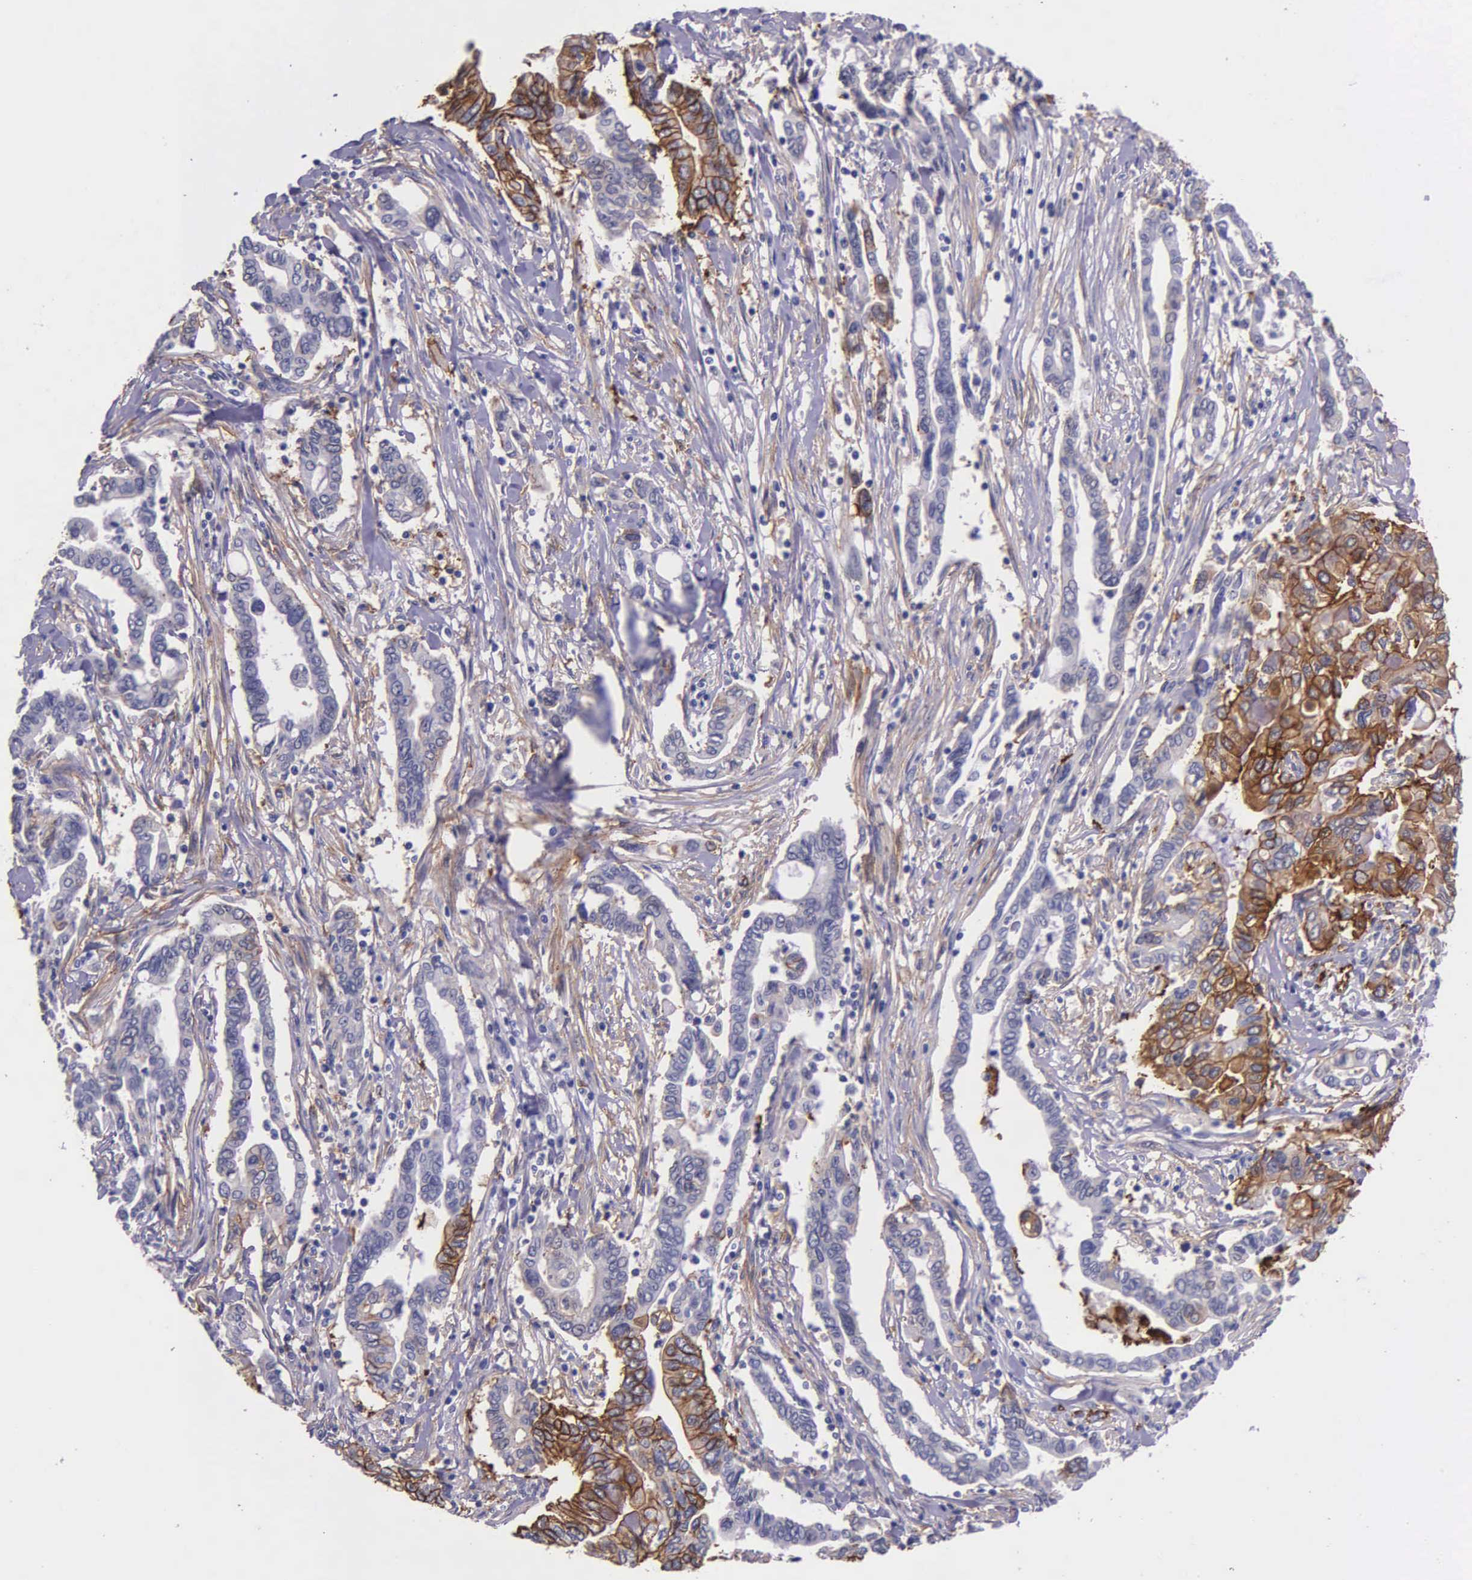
{"staining": {"intensity": "moderate", "quantity": "<25%", "location": "cytoplasmic/membranous"}, "tissue": "pancreatic cancer", "cell_type": "Tumor cells", "image_type": "cancer", "snomed": [{"axis": "morphology", "description": "Adenocarcinoma, NOS"}, {"axis": "topography", "description": "Pancreas"}], "caption": "This is a micrograph of IHC staining of pancreatic cancer (adenocarcinoma), which shows moderate positivity in the cytoplasmic/membranous of tumor cells.", "gene": "AHNAK2", "patient": {"sex": "female", "age": 57}}